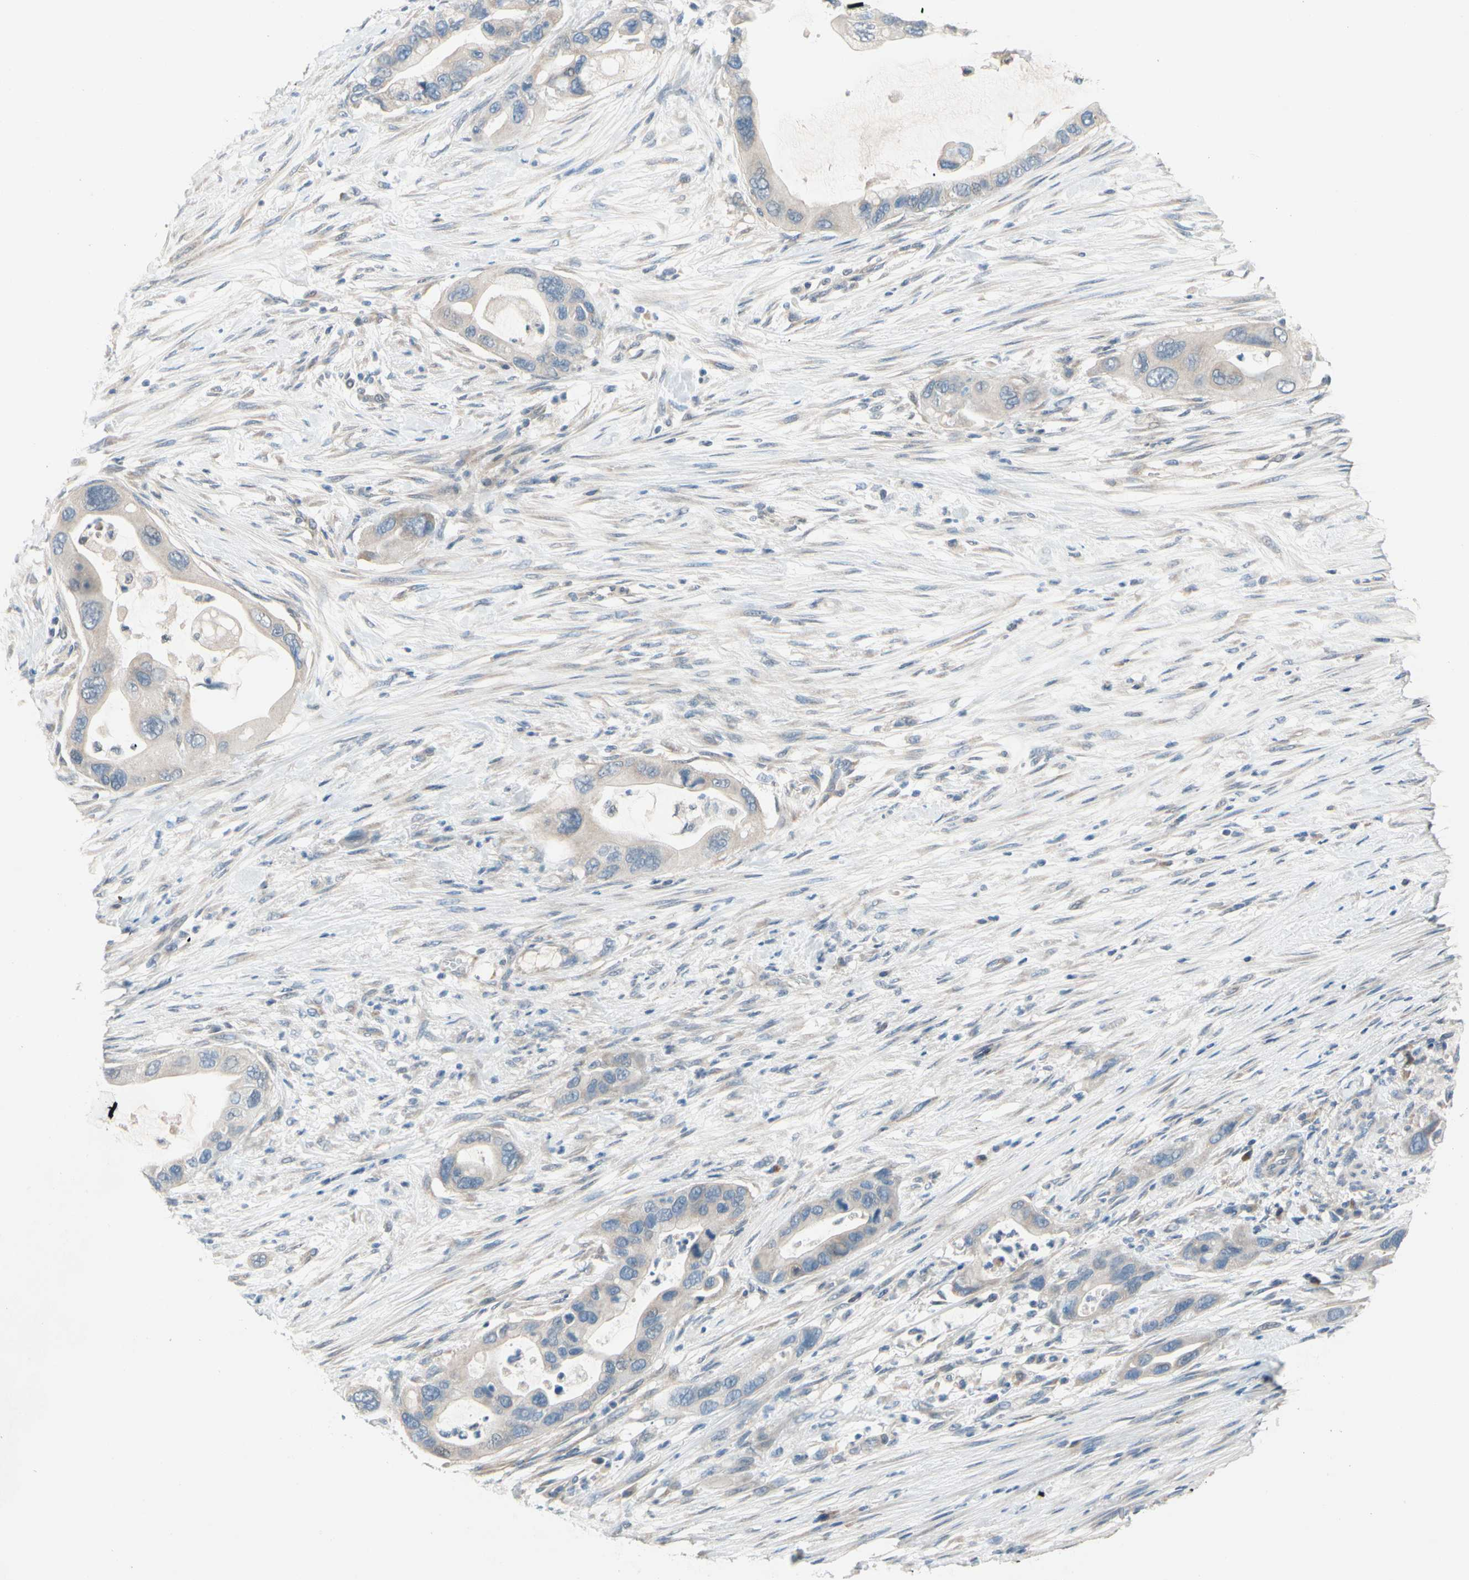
{"staining": {"intensity": "weak", "quantity": "25%-75%", "location": "cytoplasmic/membranous"}, "tissue": "pancreatic cancer", "cell_type": "Tumor cells", "image_type": "cancer", "snomed": [{"axis": "morphology", "description": "Adenocarcinoma, NOS"}, {"axis": "topography", "description": "Pancreas"}], "caption": "This is an image of immunohistochemistry staining of adenocarcinoma (pancreatic), which shows weak positivity in the cytoplasmic/membranous of tumor cells.", "gene": "PIP5K1B", "patient": {"sex": "female", "age": 71}}